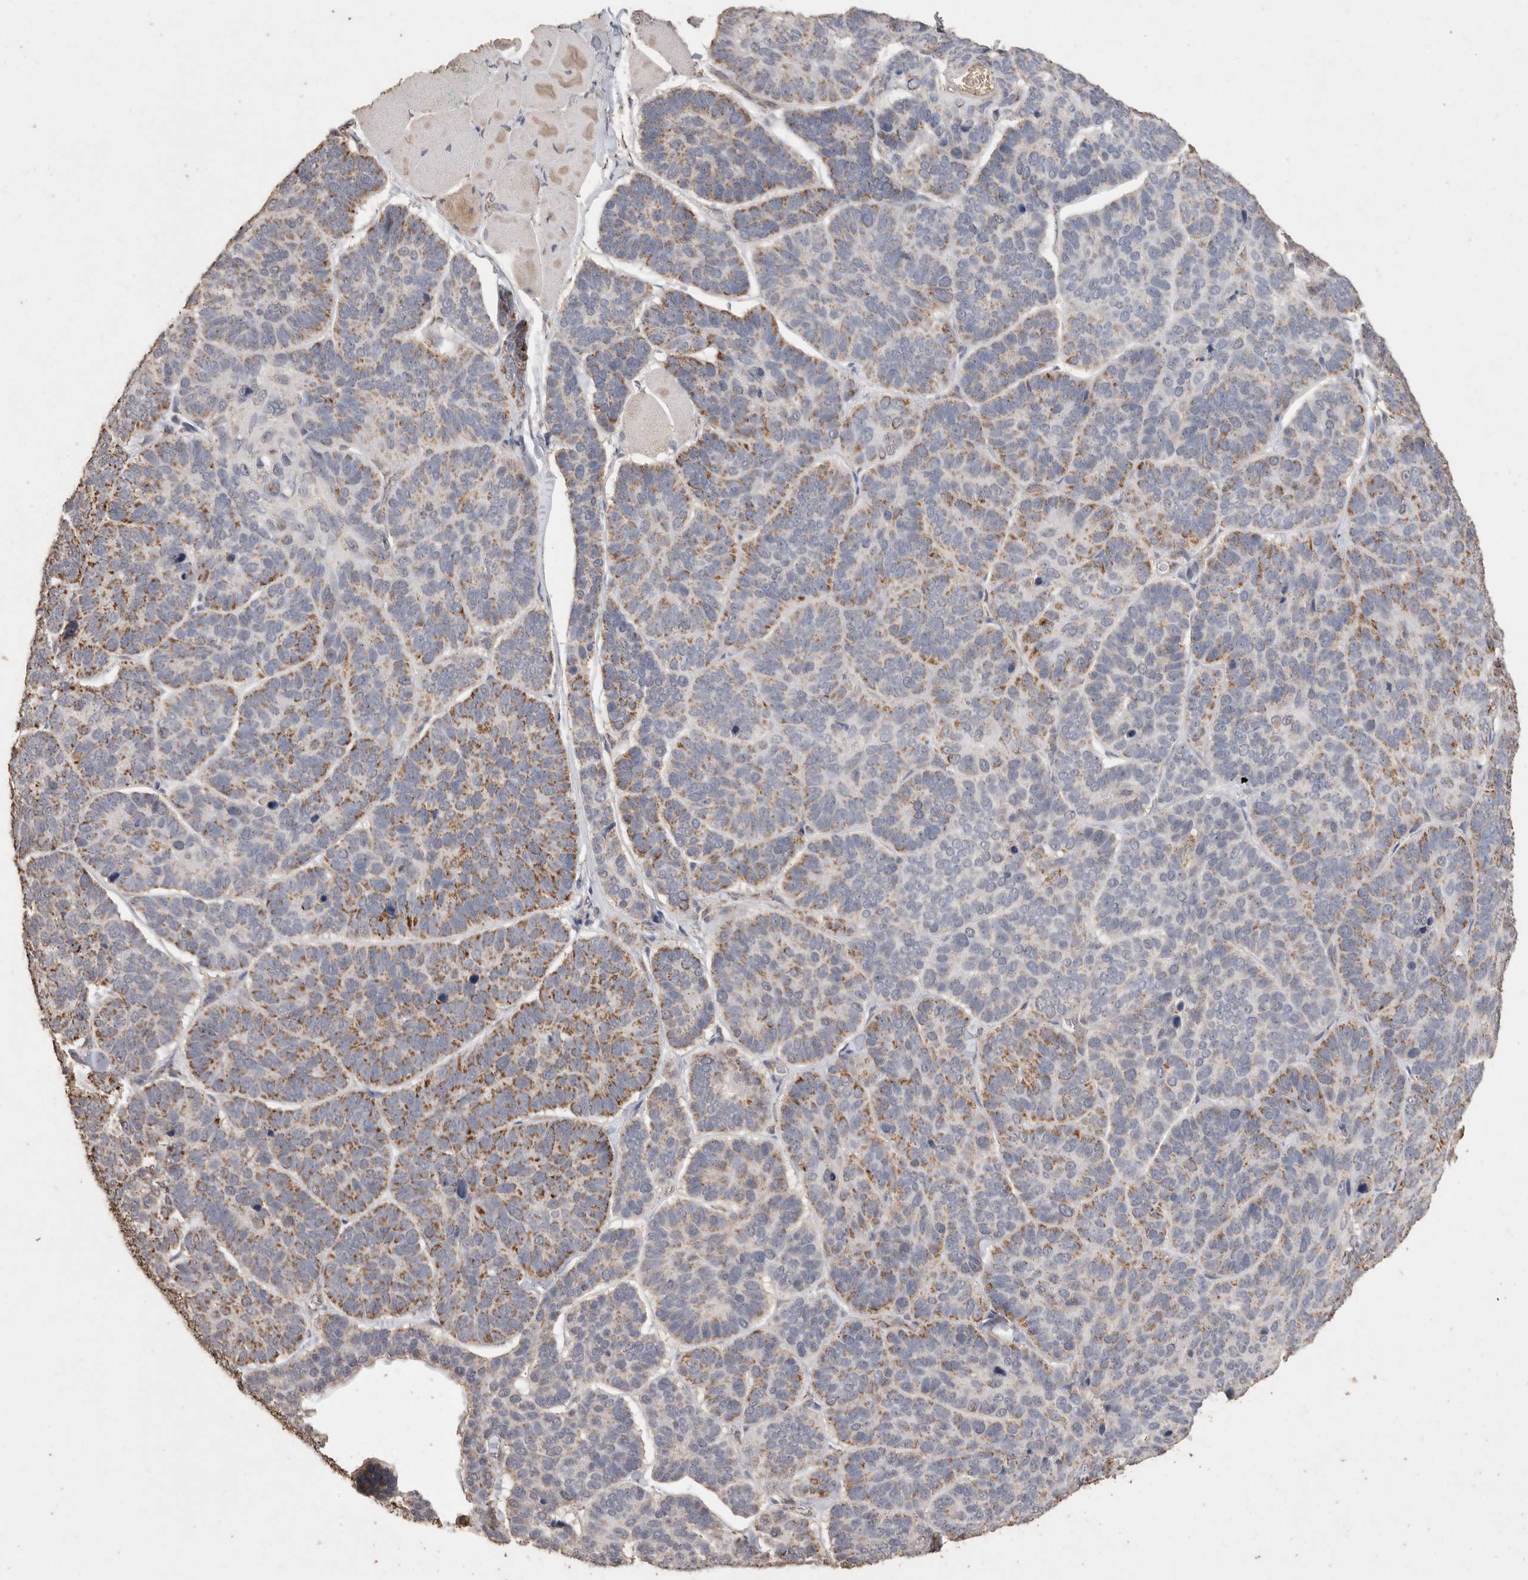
{"staining": {"intensity": "moderate", "quantity": ">75%", "location": "cytoplasmic/membranous"}, "tissue": "skin cancer", "cell_type": "Tumor cells", "image_type": "cancer", "snomed": [{"axis": "morphology", "description": "Basal cell carcinoma"}, {"axis": "topography", "description": "Skin"}], "caption": "Basal cell carcinoma (skin) tissue reveals moderate cytoplasmic/membranous positivity in approximately >75% of tumor cells (DAB (3,3'-diaminobenzidine) IHC, brown staining for protein, blue staining for nuclei).", "gene": "ACADM", "patient": {"sex": "male", "age": 62}}